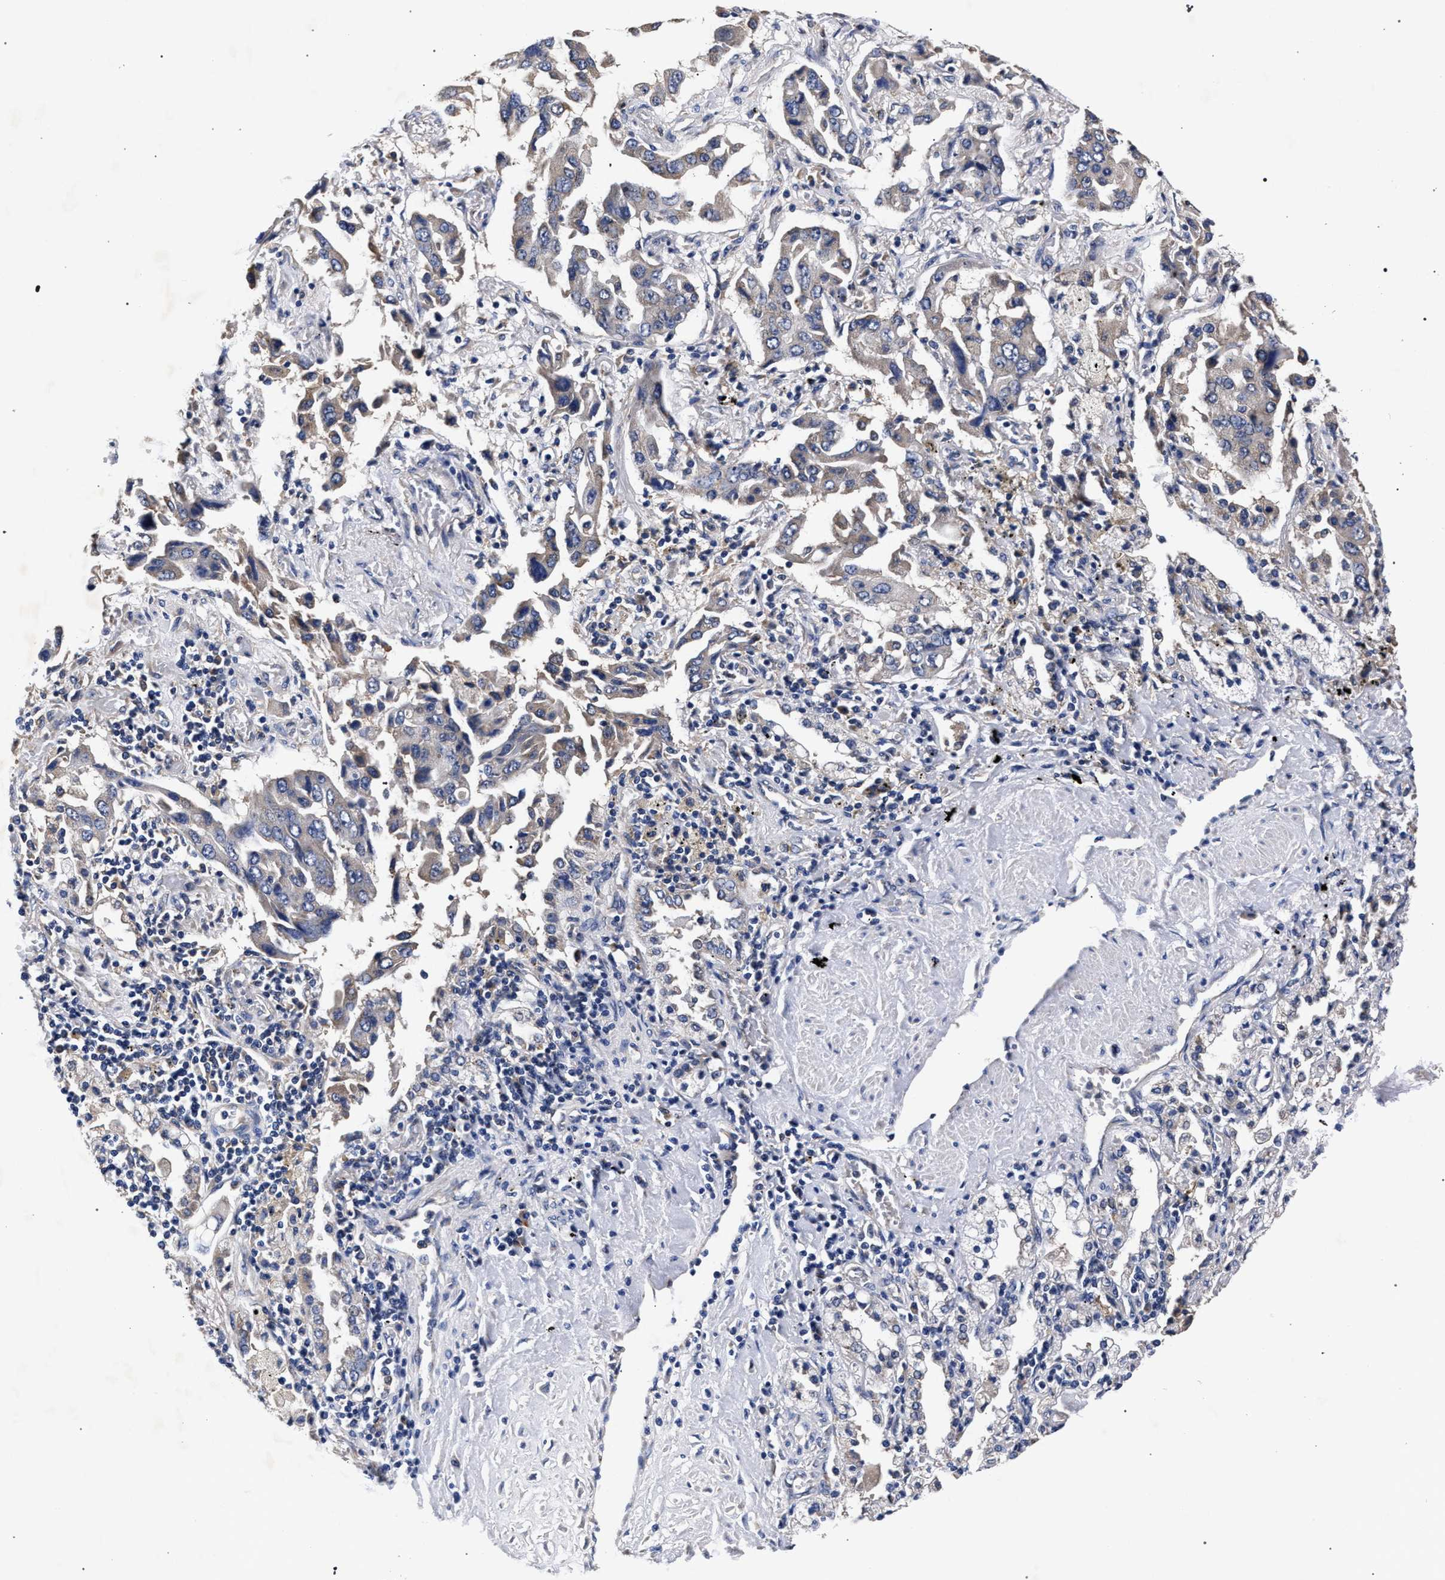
{"staining": {"intensity": "weak", "quantity": "<25%", "location": "cytoplasmic/membranous"}, "tissue": "lung cancer", "cell_type": "Tumor cells", "image_type": "cancer", "snomed": [{"axis": "morphology", "description": "Adenocarcinoma, NOS"}, {"axis": "topography", "description": "Lung"}], "caption": "Immunohistochemistry (IHC) image of neoplastic tissue: lung cancer (adenocarcinoma) stained with DAB reveals no significant protein positivity in tumor cells.", "gene": "CFAP95", "patient": {"sex": "female", "age": 65}}